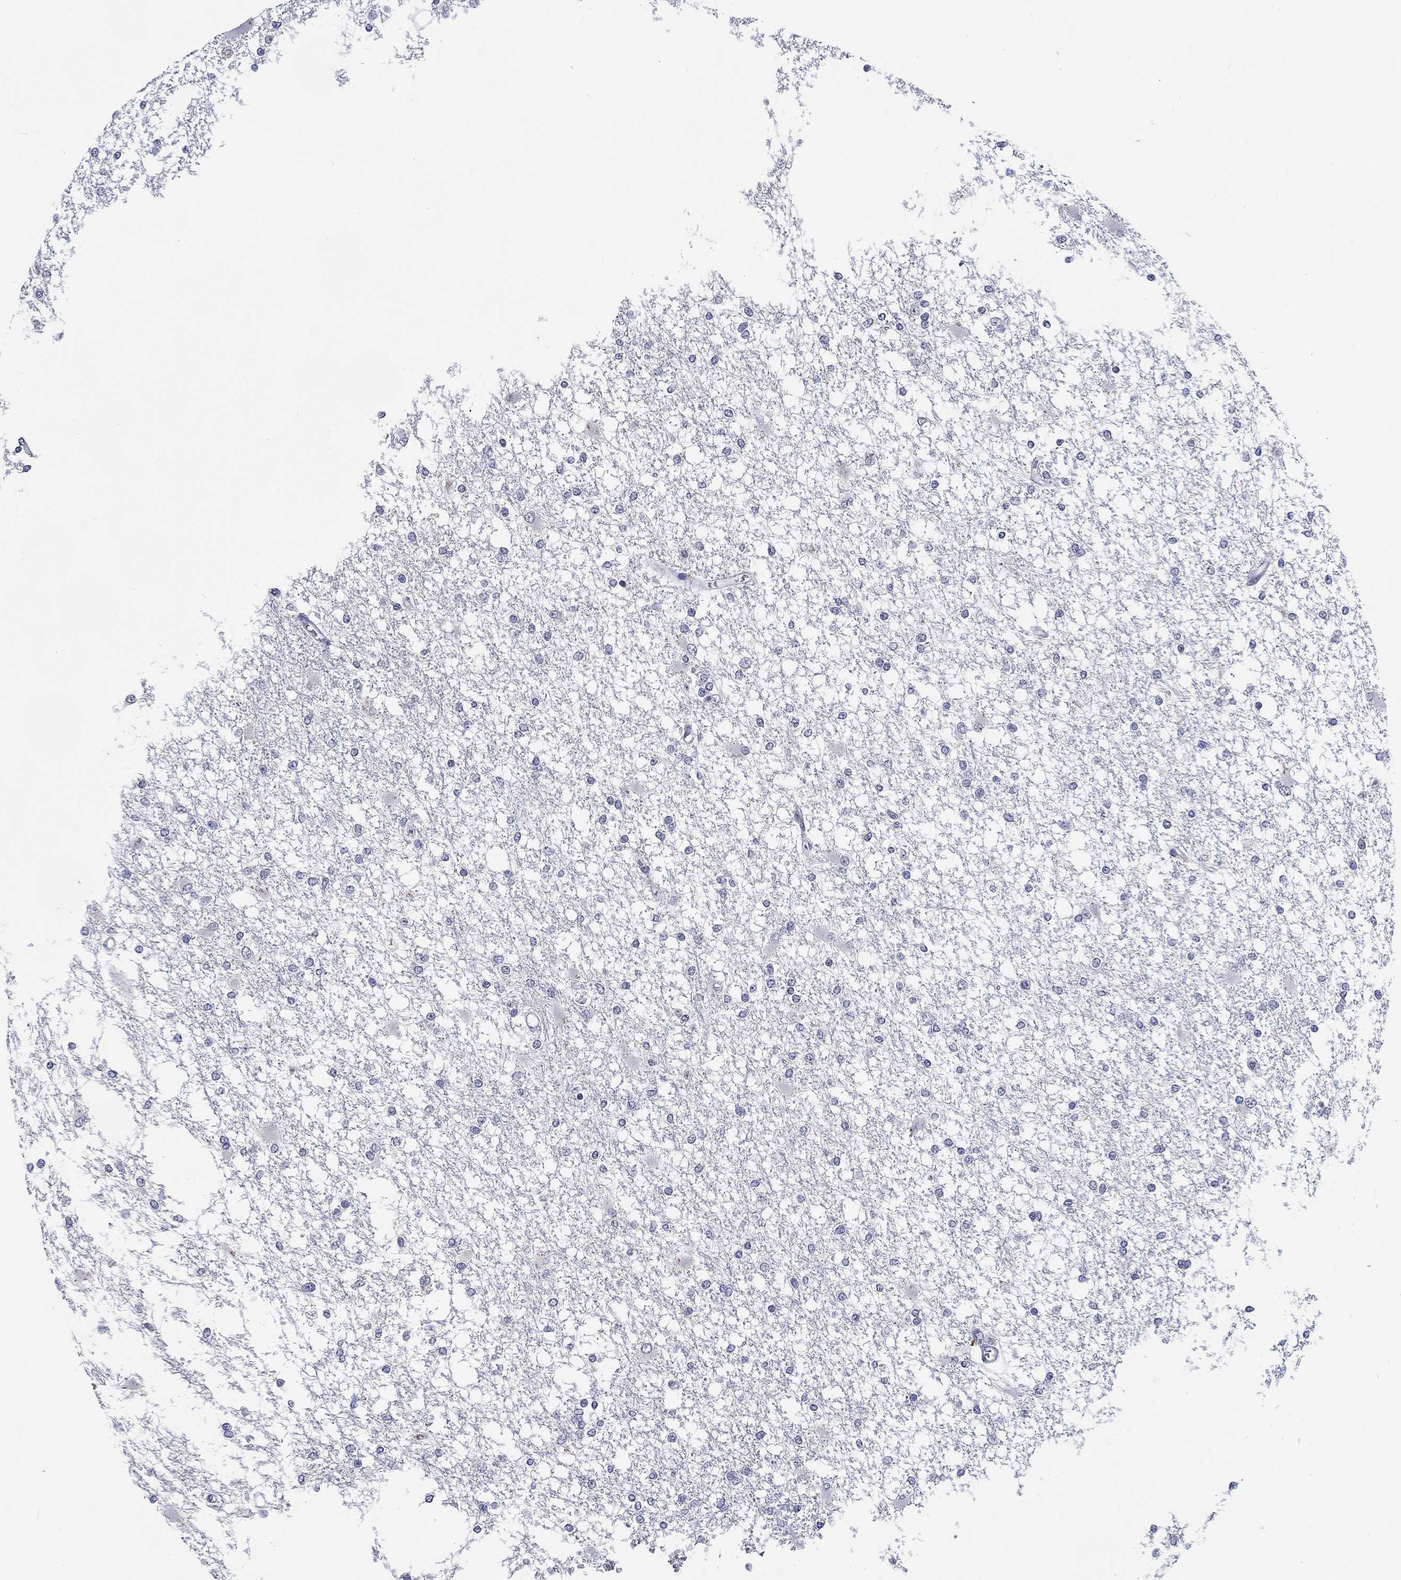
{"staining": {"intensity": "negative", "quantity": "none", "location": "none"}, "tissue": "glioma", "cell_type": "Tumor cells", "image_type": "cancer", "snomed": [{"axis": "morphology", "description": "Glioma, malignant, High grade"}, {"axis": "topography", "description": "Cerebral cortex"}], "caption": "The histopathology image shows no staining of tumor cells in high-grade glioma (malignant).", "gene": "GRIN1", "patient": {"sex": "male", "age": 79}}